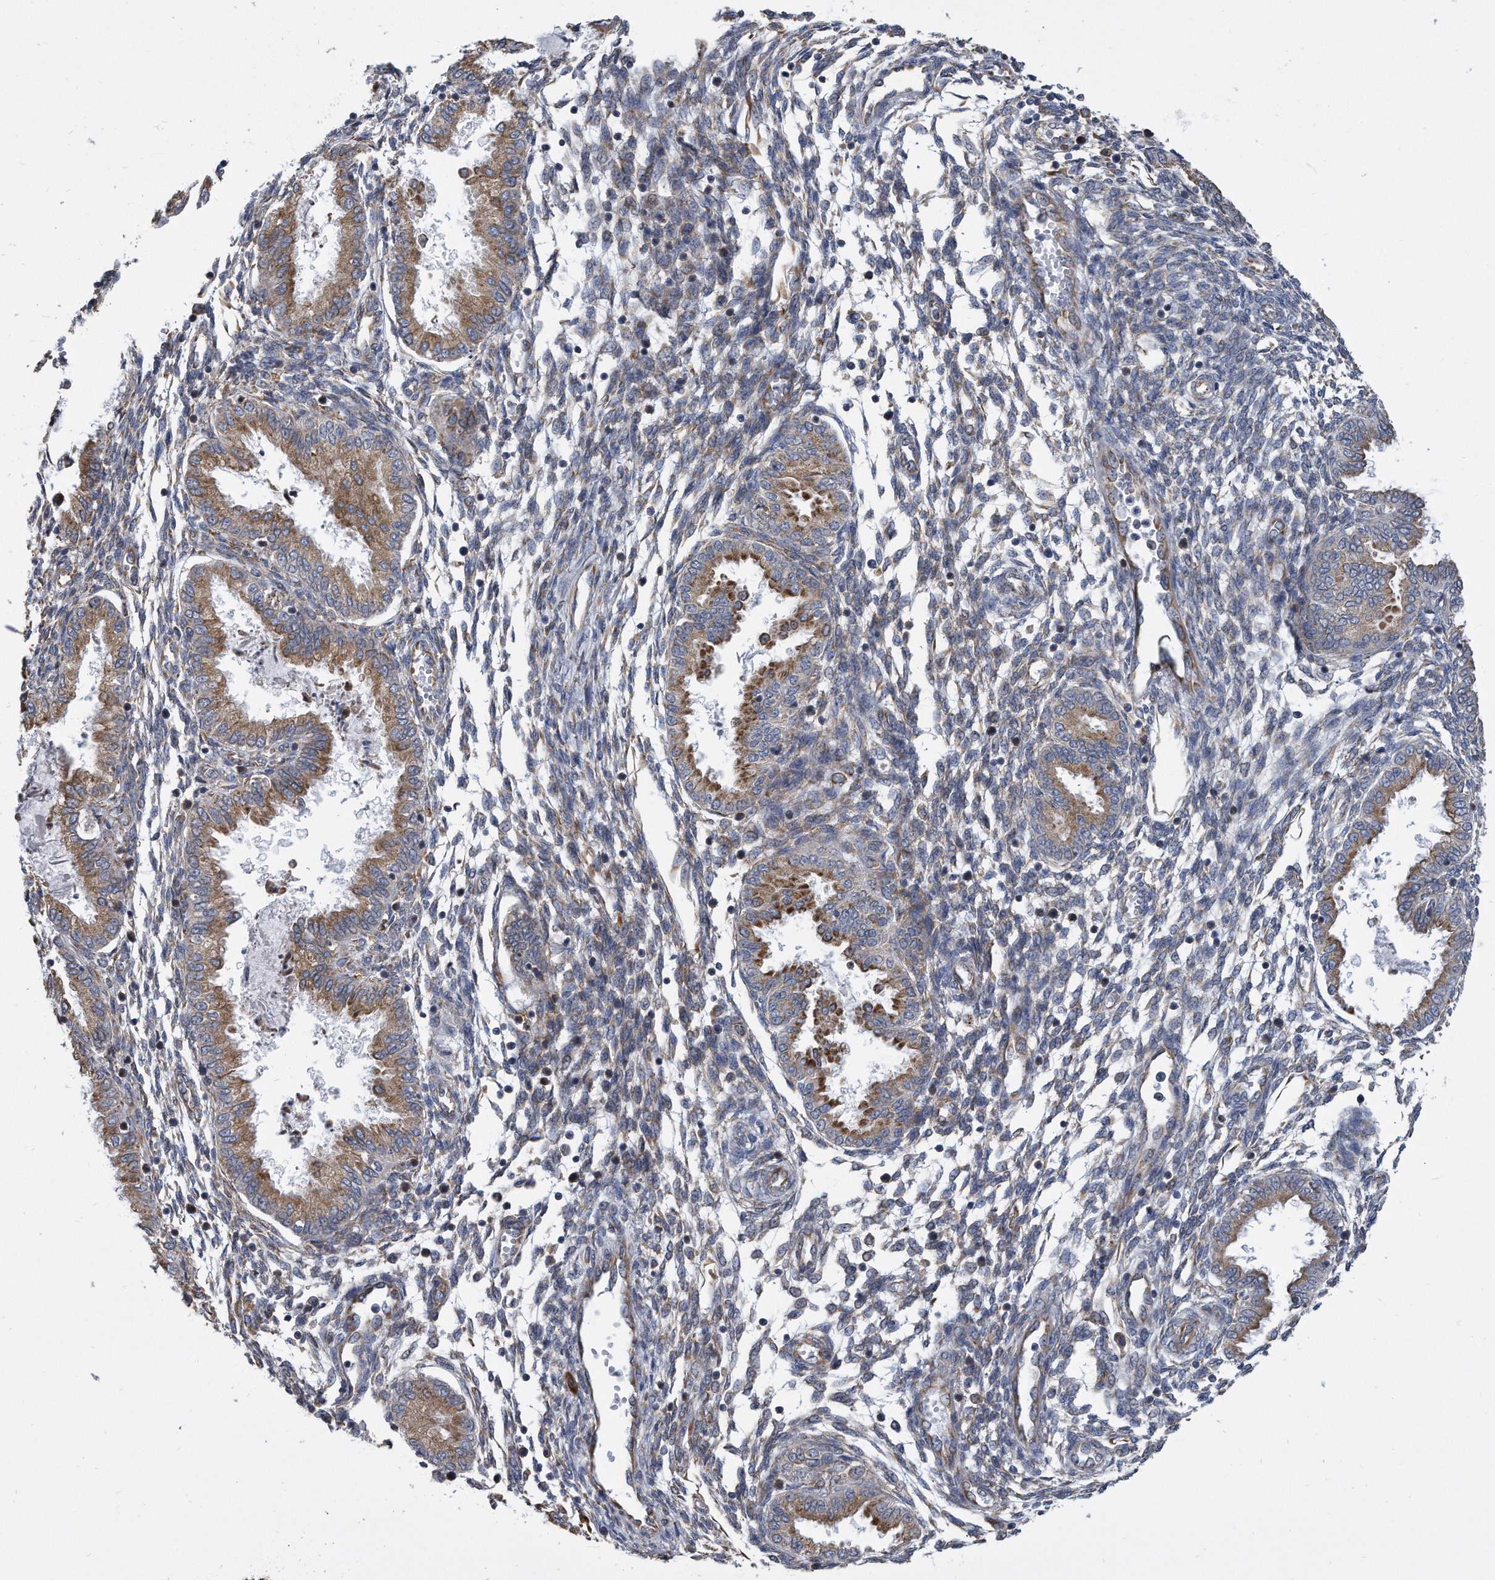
{"staining": {"intensity": "weak", "quantity": "<25%", "location": "cytoplasmic/membranous"}, "tissue": "endometrium", "cell_type": "Cells in endometrial stroma", "image_type": "normal", "snomed": [{"axis": "morphology", "description": "Normal tissue, NOS"}, {"axis": "topography", "description": "Endometrium"}], "caption": "The immunohistochemistry (IHC) micrograph has no significant positivity in cells in endometrial stroma of endometrium. (DAB immunohistochemistry (IHC) visualized using brightfield microscopy, high magnification).", "gene": "CCDC47", "patient": {"sex": "female", "age": 33}}